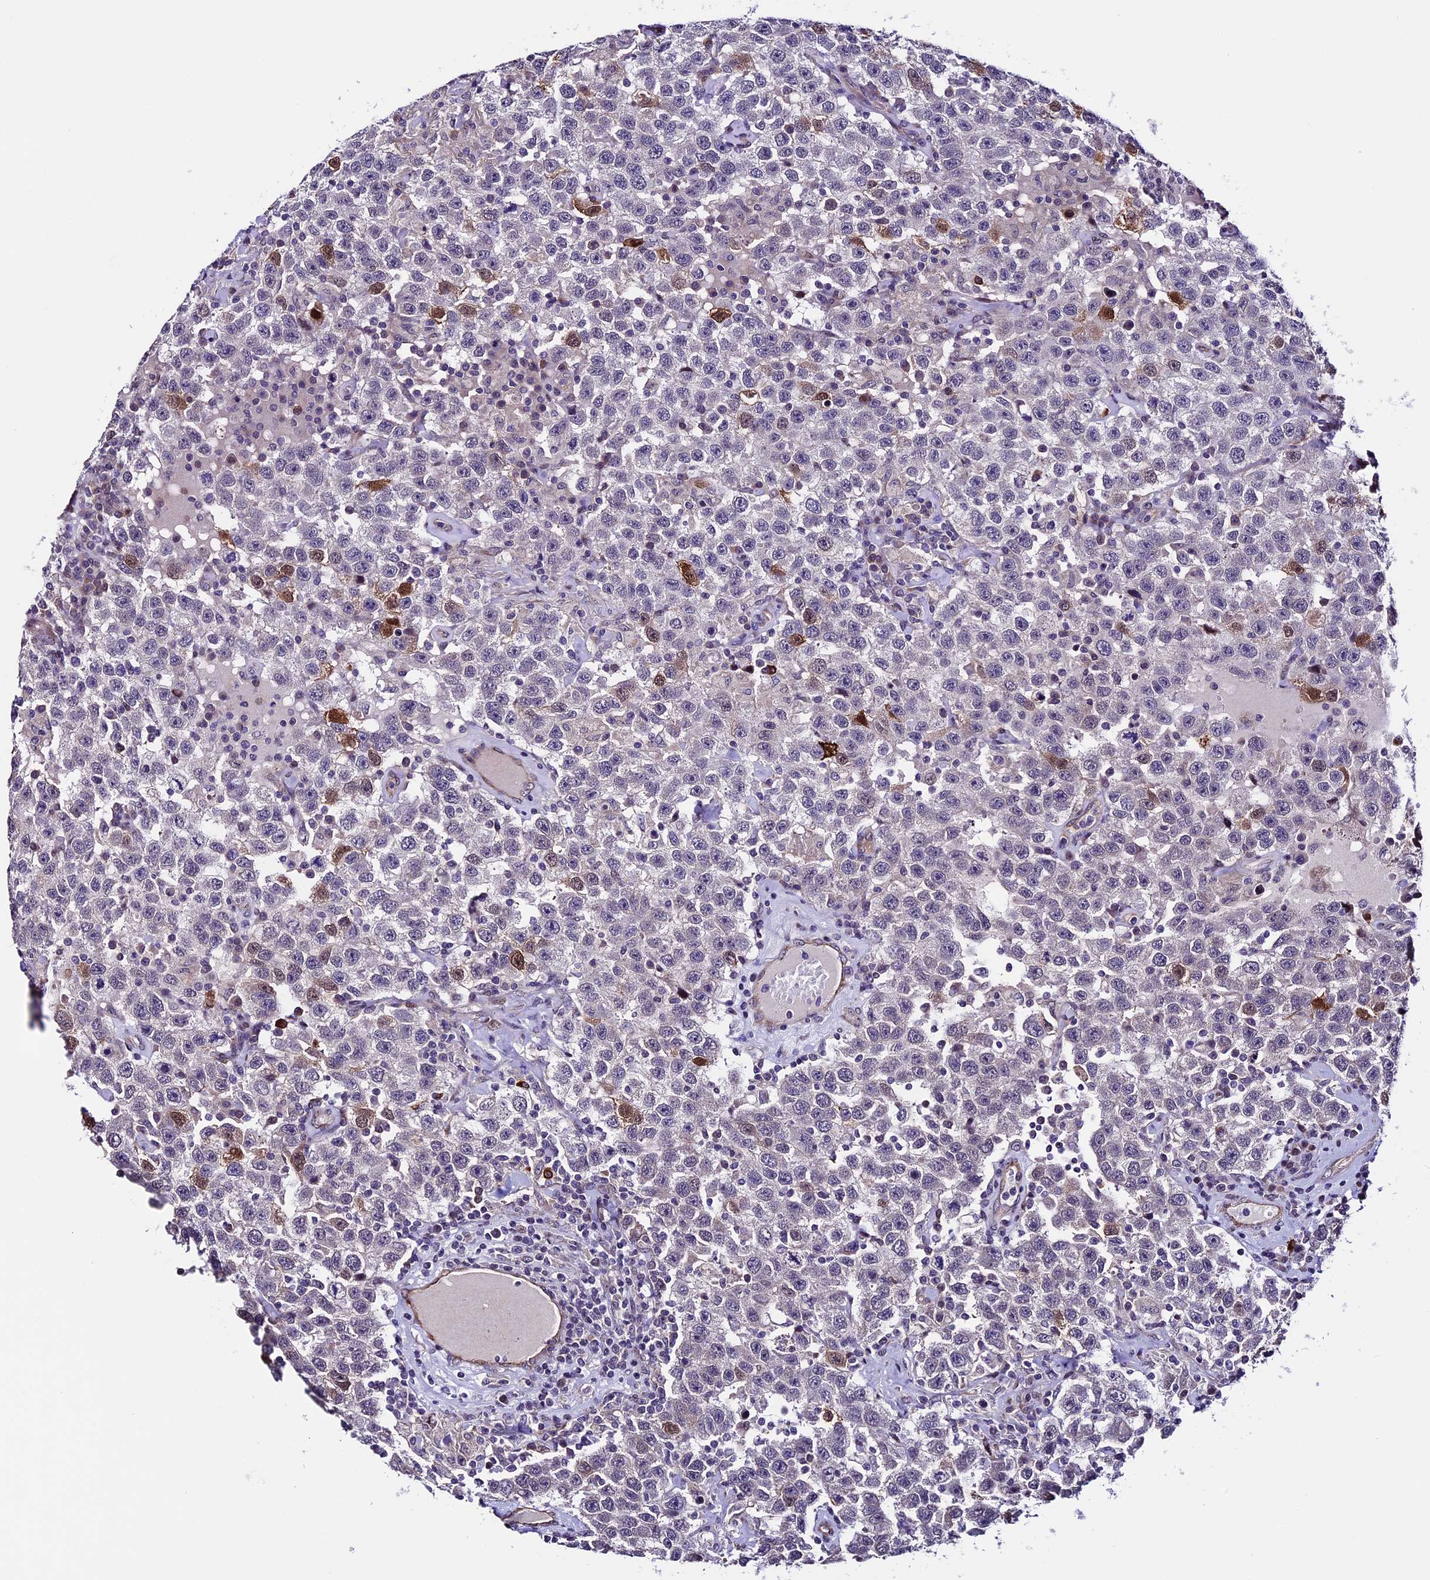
{"staining": {"intensity": "moderate", "quantity": "<25%", "location": "cytoplasmic/membranous,nuclear"}, "tissue": "testis cancer", "cell_type": "Tumor cells", "image_type": "cancer", "snomed": [{"axis": "morphology", "description": "Seminoma, NOS"}, {"axis": "topography", "description": "Testis"}], "caption": "DAB immunohistochemical staining of testis cancer (seminoma) exhibits moderate cytoplasmic/membranous and nuclear protein staining in approximately <25% of tumor cells. The staining was performed using DAB, with brown indicating positive protein expression. Nuclei are stained blue with hematoxylin.", "gene": "TMEM171", "patient": {"sex": "male", "age": 41}}